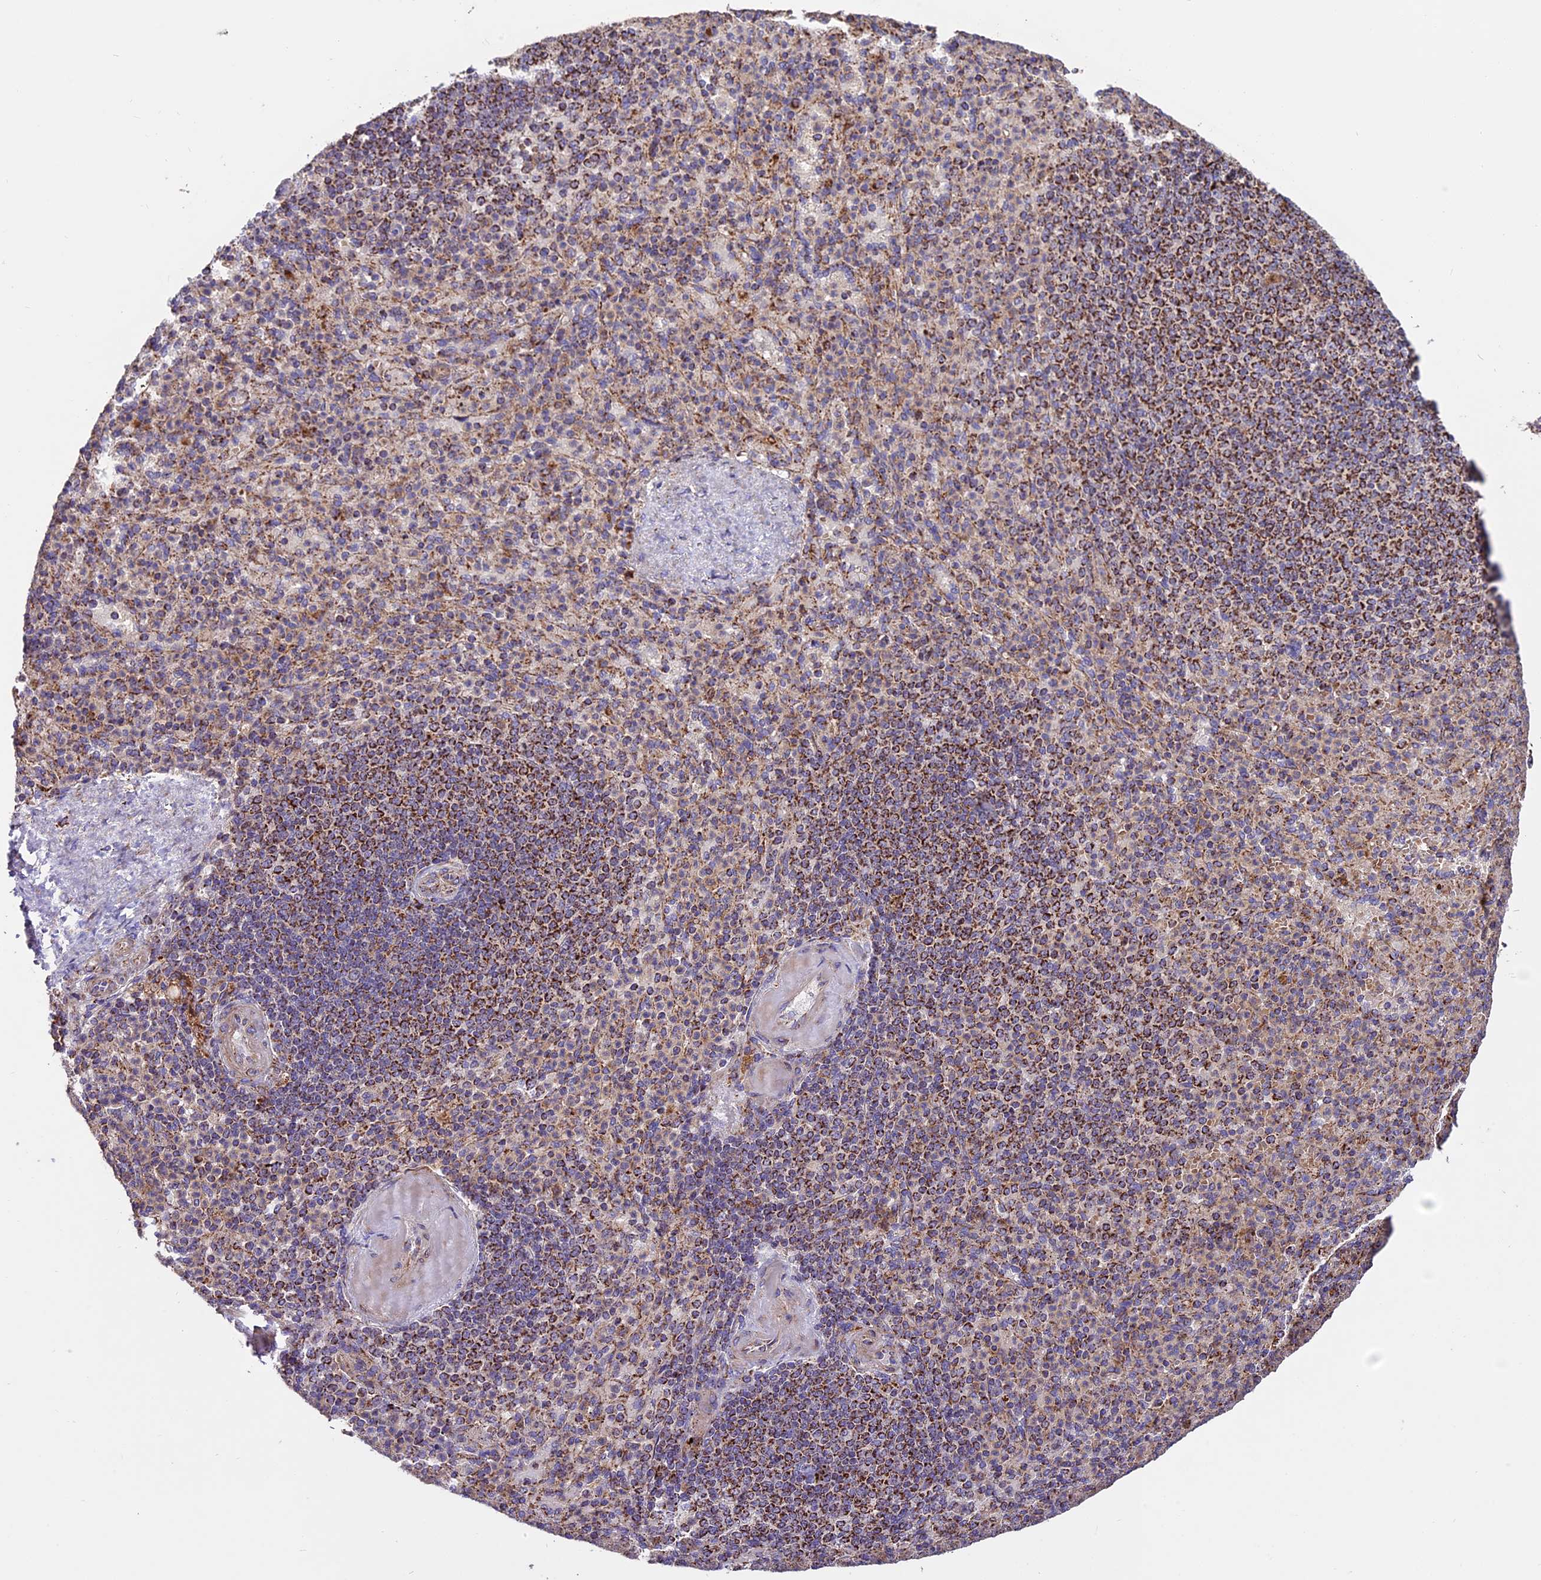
{"staining": {"intensity": "strong", "quantity": "25%-75%", "location": "cytoplasmic/membranous"}, "tissue": "spleen", "cell_type": "Cells in red pulp", "image_type": "normal", "snomed": [{"axis": "morphology", "description": "Normal tissue, NOS"}, {"axis": "topography", "description": "Spleen"}], "caption": "Immunohistochemical staining of normal spleen displays 25%-75% levels of strong cytoplasmic/membranous protein expression in about 25%-75% of cells in red pulp. (Stains: DAB in brown, nuclei in blue, Microscopy: brightfield microscopy at high magnification).", "gene": "NDUFA8", "patient": {"sex": "female", "age": 74}}